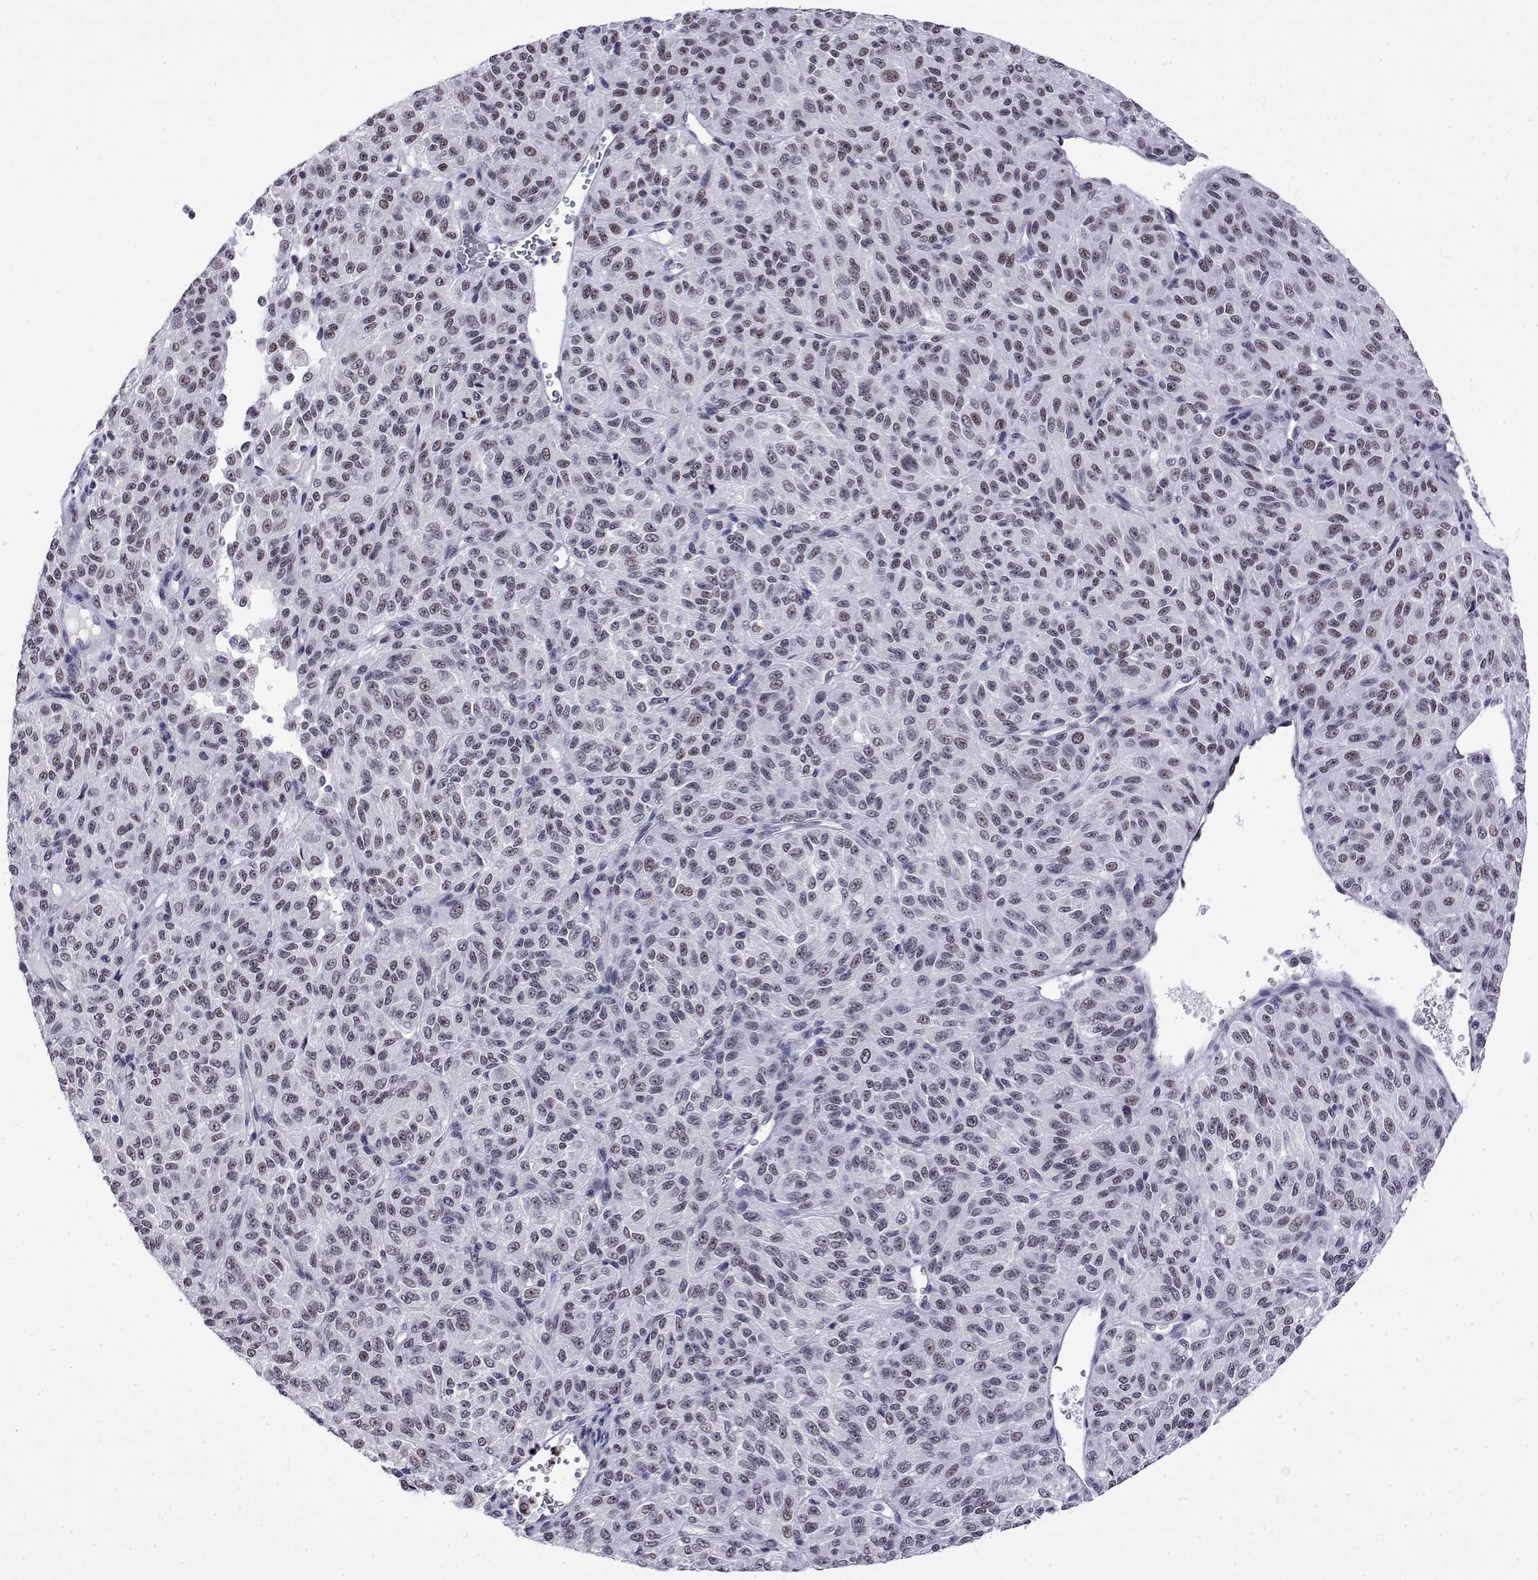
{"staining": {"intensity": "weak", "quantity": "25%-75%", "location": "nuclear"}, "tissue": "melanoma", "cell_type": "Tumor cells", "image_type": "cancer", "snomed": [{"axis": "morphology", "description": "Malignant melanoma, Metastatic site"}, {"axis": "topography", "description": "Brain"}], "caption": "Protein staining displays weak nuclear positivity in about 25%-75% of tumor cells in malignant melanoma (metastatic site).", "gene": "POLDIP3", "patient": {"sex": "female", "age": 56}}